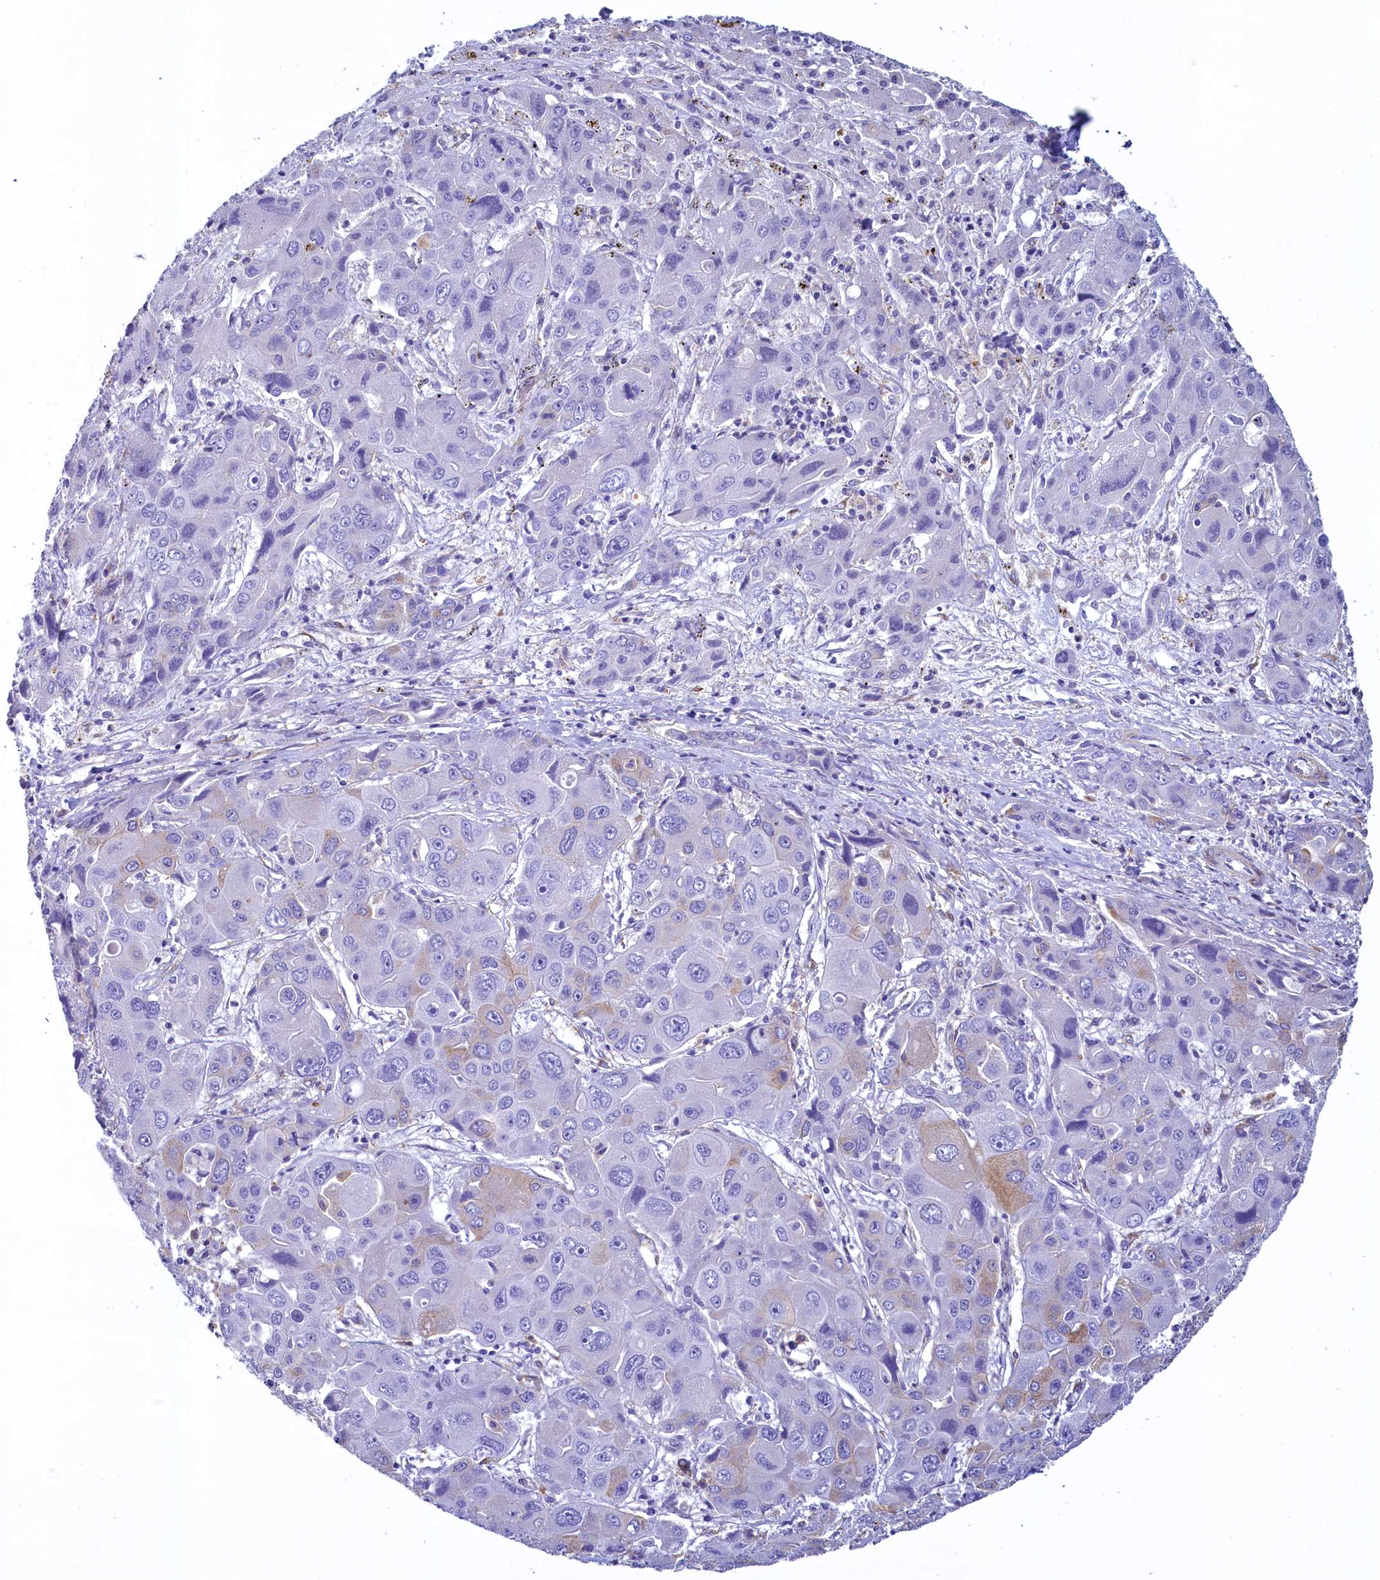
{"staining": {"intensity": "weak", "quantity": "<25%", "location": "cytoplasmic/membranous"}, "tissue": "liver cancer", "cell_type": "Tumor cells", "image_type": "cancer", "snomed": [{"axis": "morphology", "description": "Cholangiocarcinoma"}, {"axis": "topography", "description": "Liver"}], "caption": "Human liver cancer (cholangiocarcinoma) stained for a protein using IHC displays no expression in tumor cells.", "gene": "GPR21", "patient": {"sex": "male", "age": 67}}